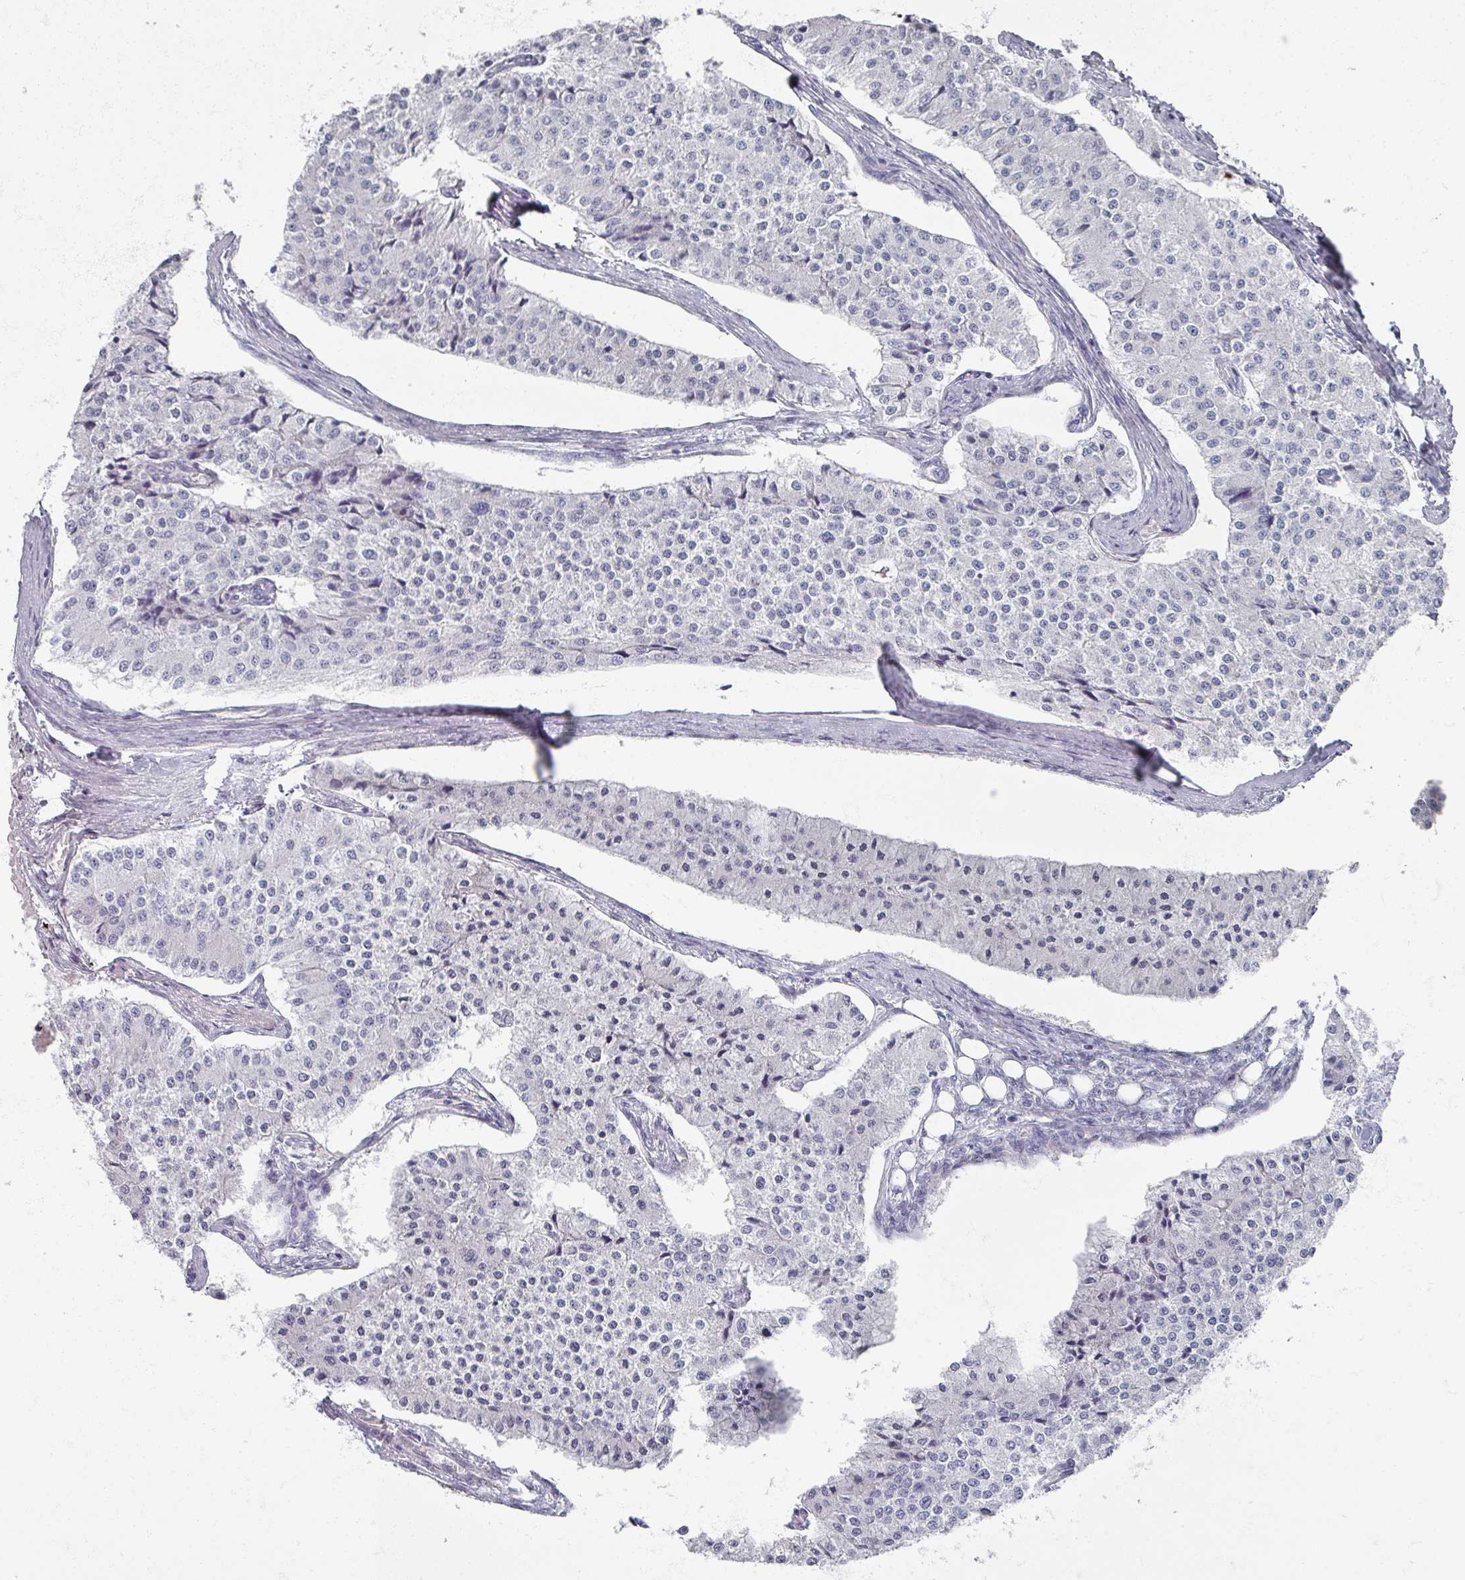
{"staining": {"intensity": "negative", "quantity": "none", "location": "none"}, "tissue": "carcinoid", "cell_type": "Tumor cells", "image_type": "cancer", "snomed": [{"axis": "morphology", "description": "Carcinoid, malignant, NOS"}, {"axis": "topography", "description": "Colon"}], "caption": "Carcinoid stained for a protein using immunohistochemistry reveals no expression tumor cells.", "gene": "OMG", "patient": {"sex": "female", "age": 52}}